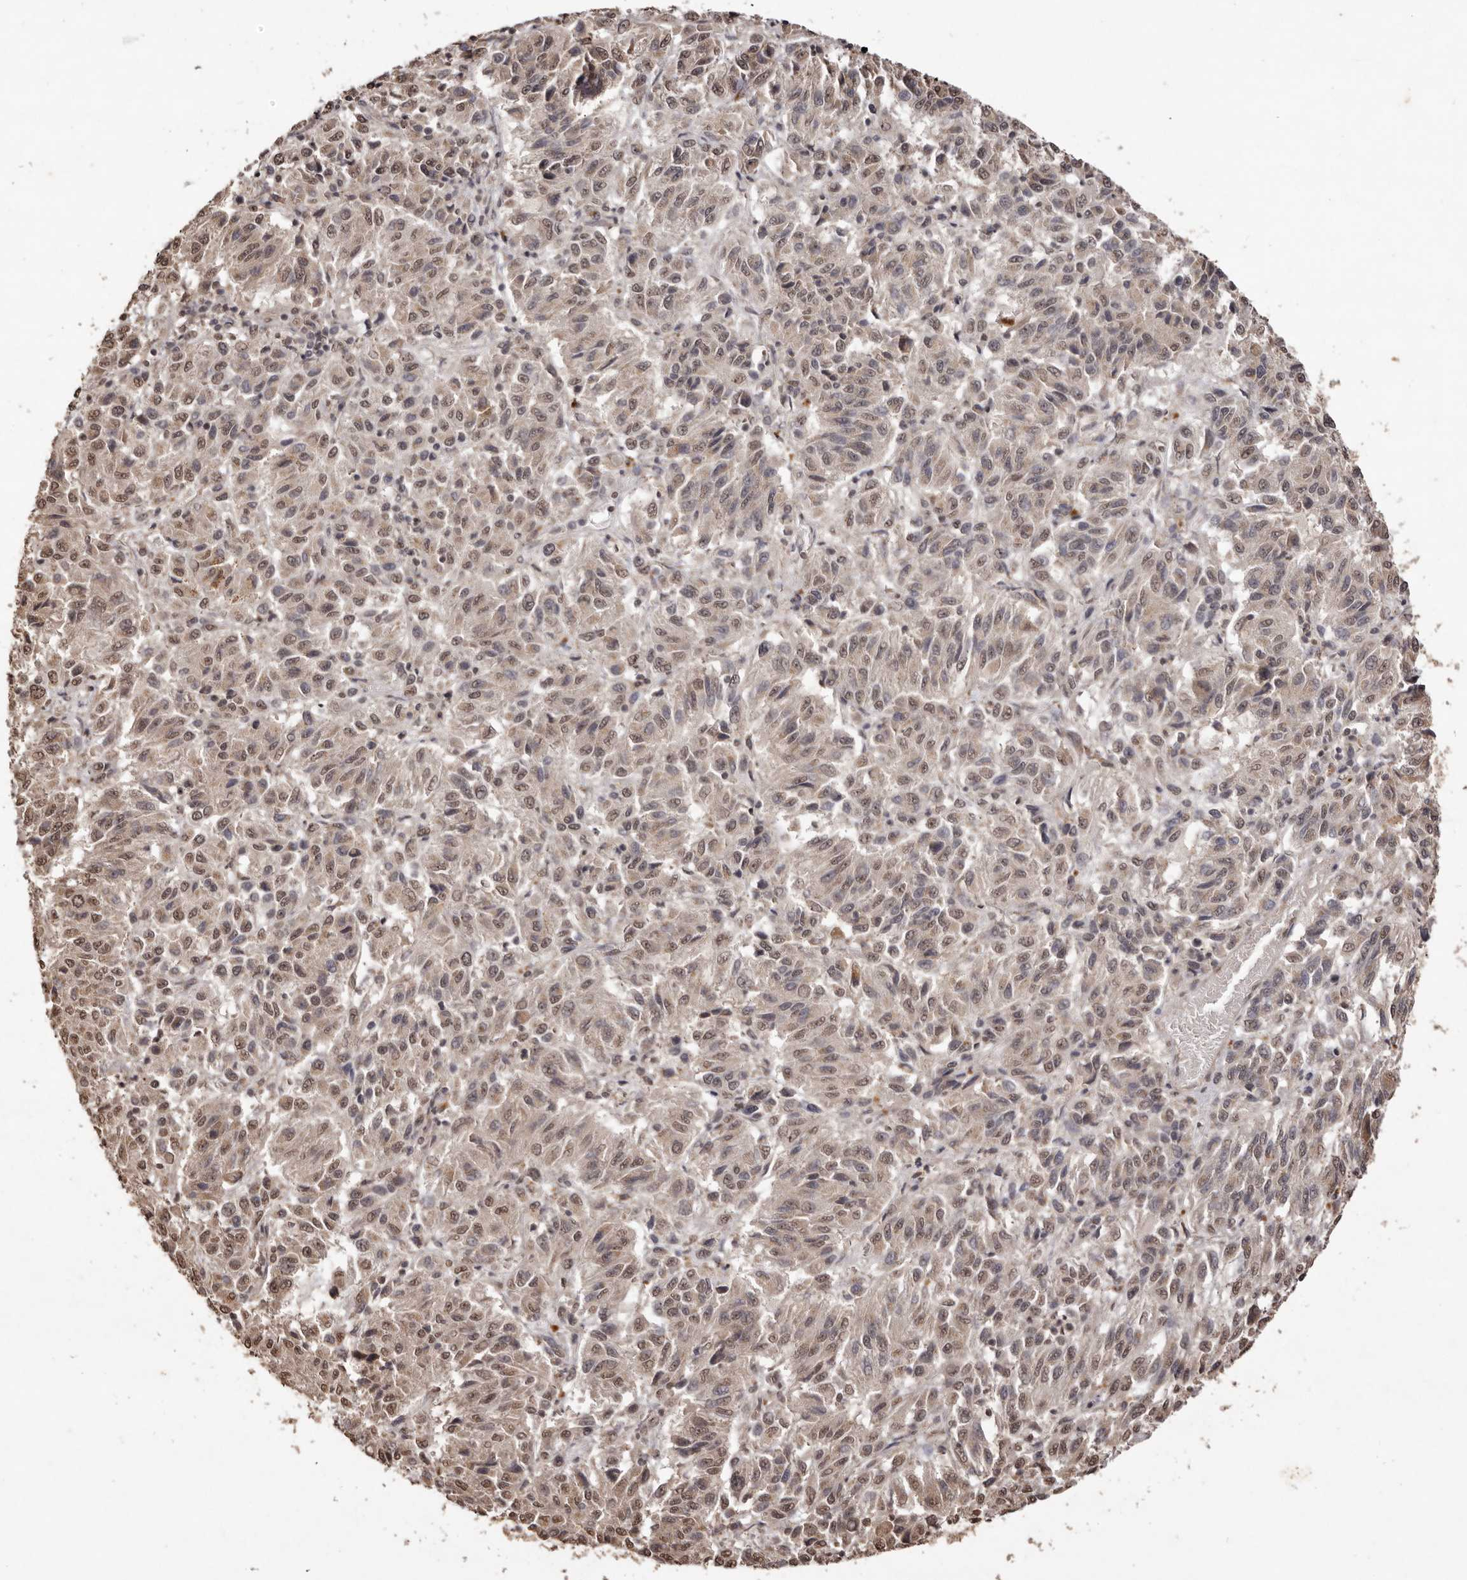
{"staining": {"intensity": "weak", "quantity": ">75%", "location": "cytoplasmic/membranous,nuclear"}, "tissue": "melanoma", "cell_type": "Tumor cells", "image_type": "cancer", "snomed": [{"axis": "morphology", "description": "Malignant melanoma, NOS"}, {"axis": "topography", "description": "Skin"}], "caption": "An image of human melanoma stained for a protein exhibits weak cytoplasmic/membranous and nuclear brown staining in tumor cells. (DAB = brown stain, brightfield microscopy at high magnification).", "gene": "NOTCH1", "patient": {"sex": "female", "age": 82}}